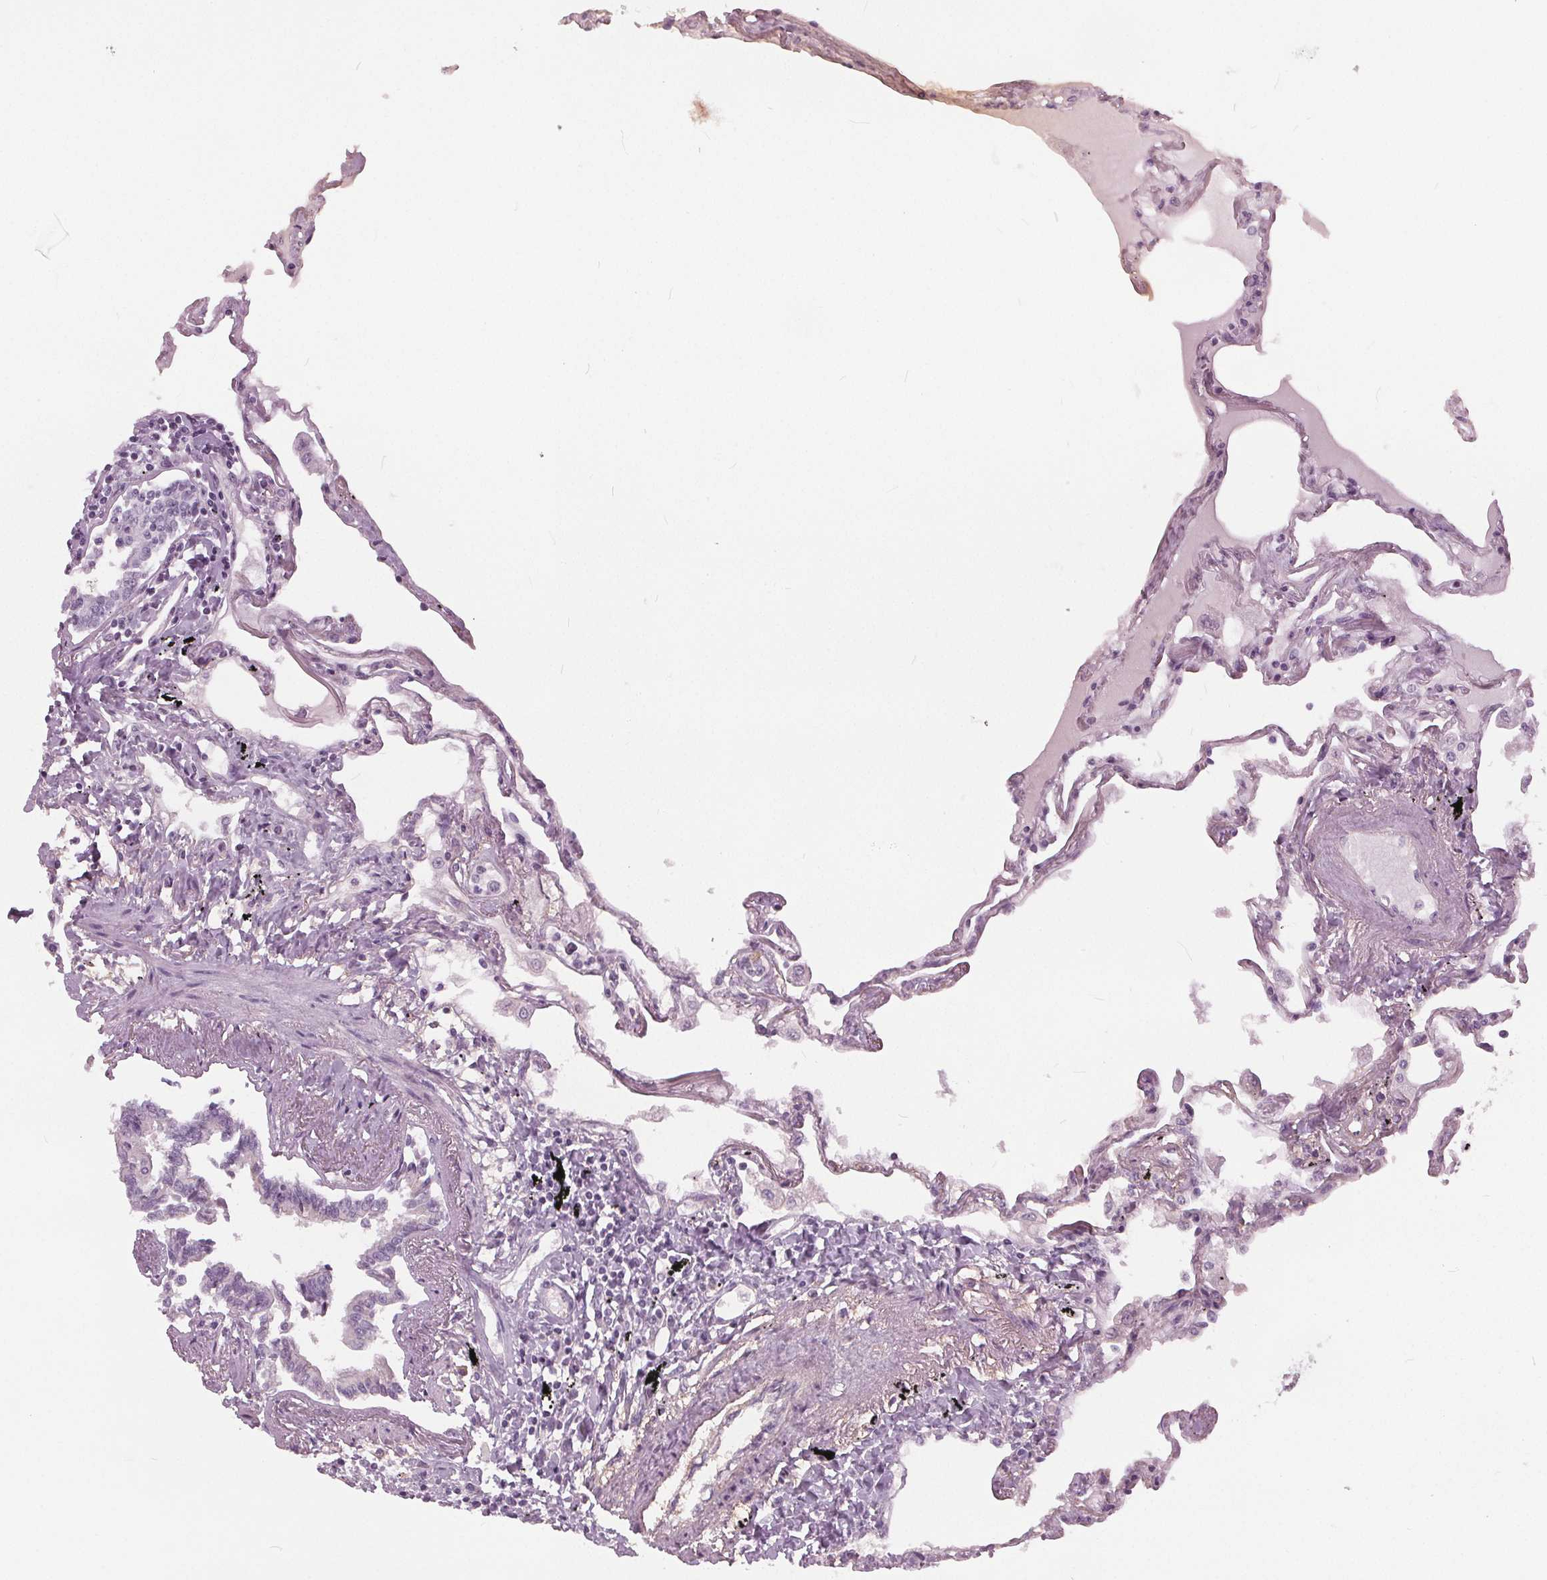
{"staining": {"intensity": "negative", "quantity": "none", "location": "none"}, "tissue": "lung", "cell_type": "Alveolar cells", "image_type": "normal", "snomed": [{"axis": "morphology", "description": "Normal tissue, NOS"}, {"axis": "morphology", "description": "Adenocarcinoma, NOS"}, {"axis": "topography", "description": "Cartilage tissue"}, {"axis": "topography", "description": "Lung"}], "caption": "The histopathology image exhibits no staining of alveolar cells in benign lung.", "gene": "KLK13", "patient": {"sex": "female", "age": 67}}